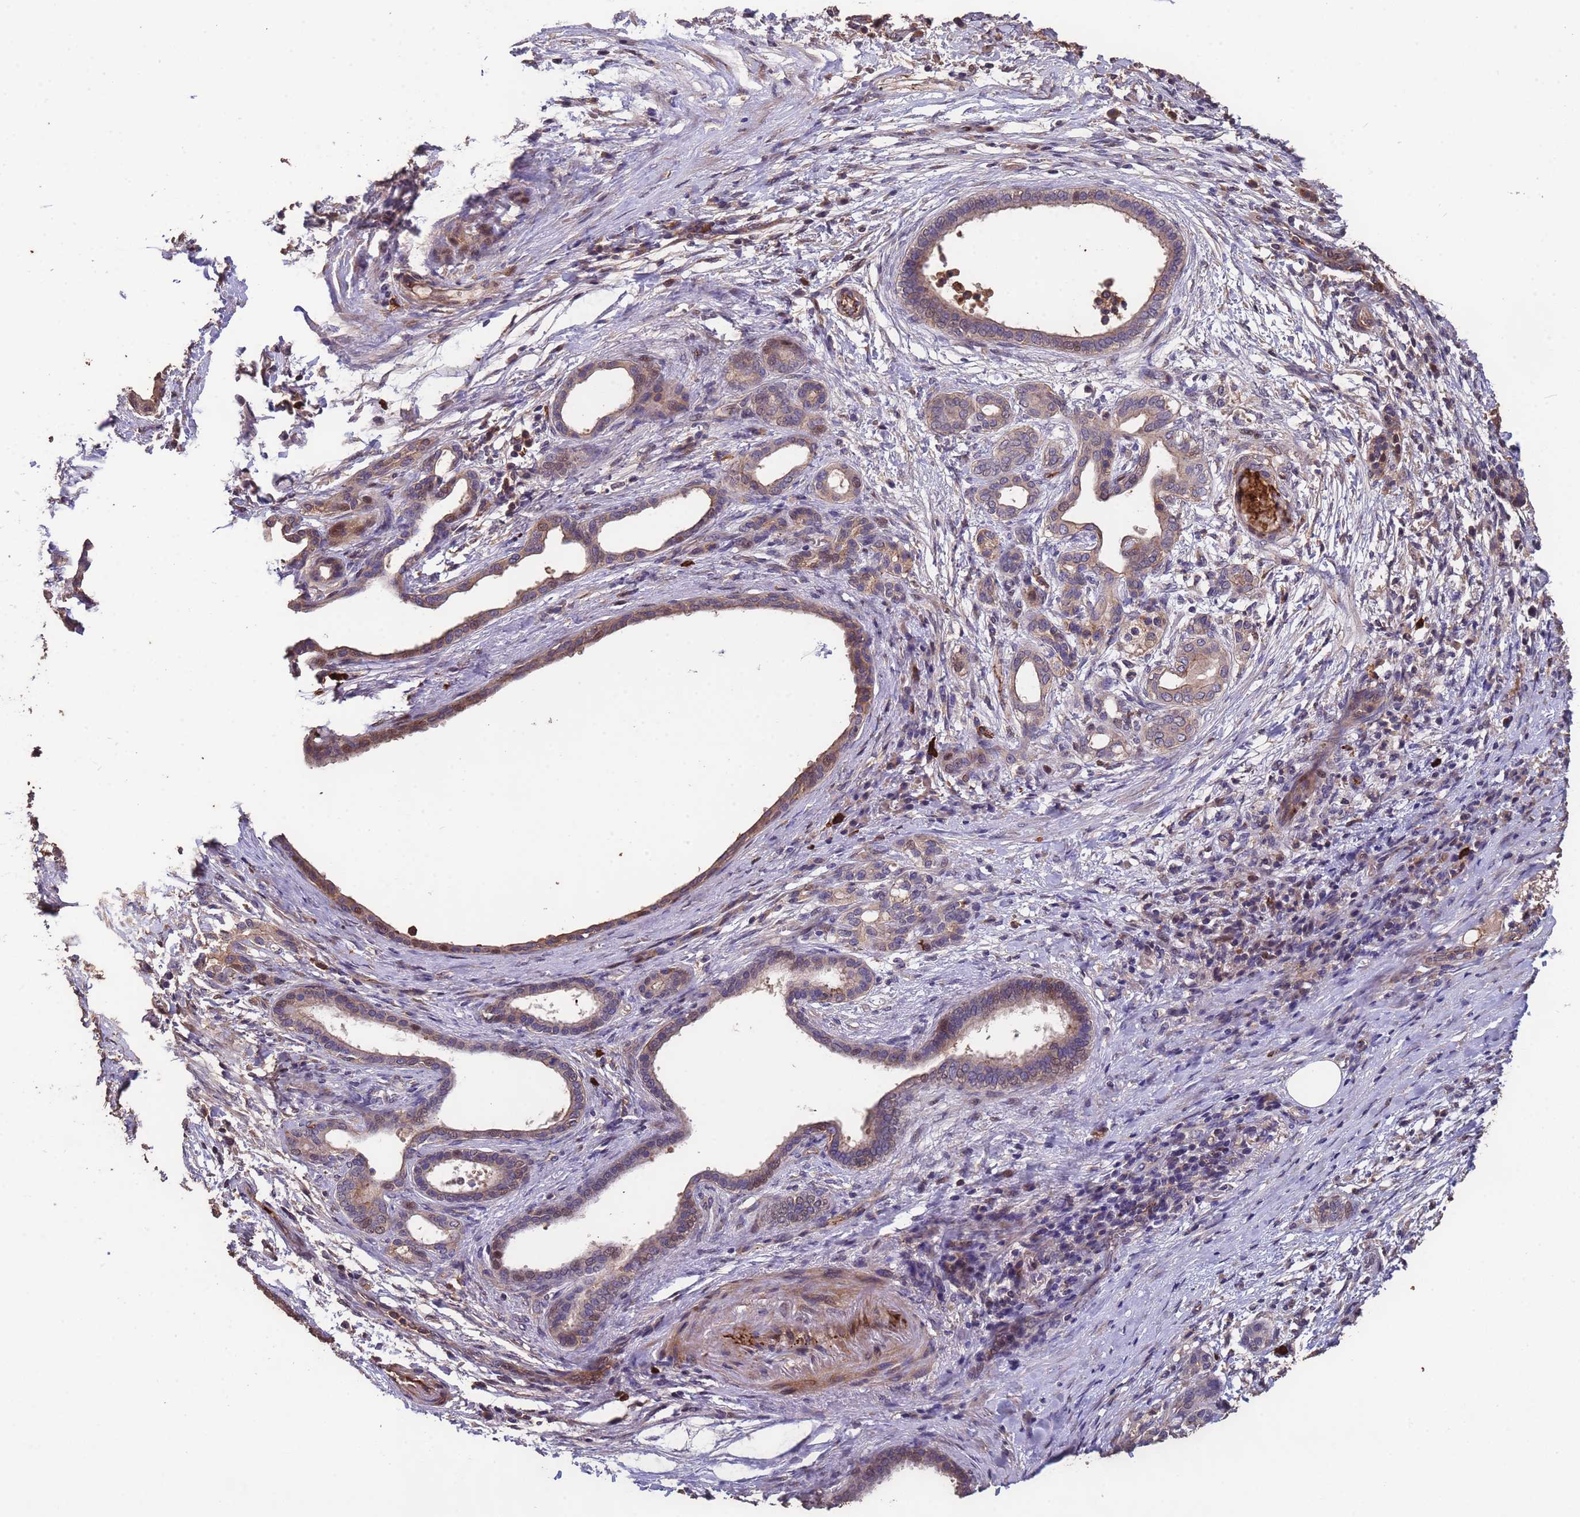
{"staining": {"intensity": "weak", "quantity": "25%-75%", "location": "cytoplasmic/membranous,nuclear"}, "tissue": "pancreatic cancer", "cell_type": "Tumor cells", "image_type": "cancer", "snomed": [{"axis": "morphology", "description": "Adenocarcinoma, NOS"}, {"axis": "topography", "description": "Pancreas"}], "caption": "A high-resolution micrograph shows immunohistochemistry (IHC) staining of adenocarcinoma (pancreatic), which displays weak cytoplasmic/membranous and nuclear positivity in about 25%-75% of tumor cells. (IHC, brightfield microscopy, high magnification).", "gene": "CCDC184", "patient": {"sex": "female", "age": 55}}